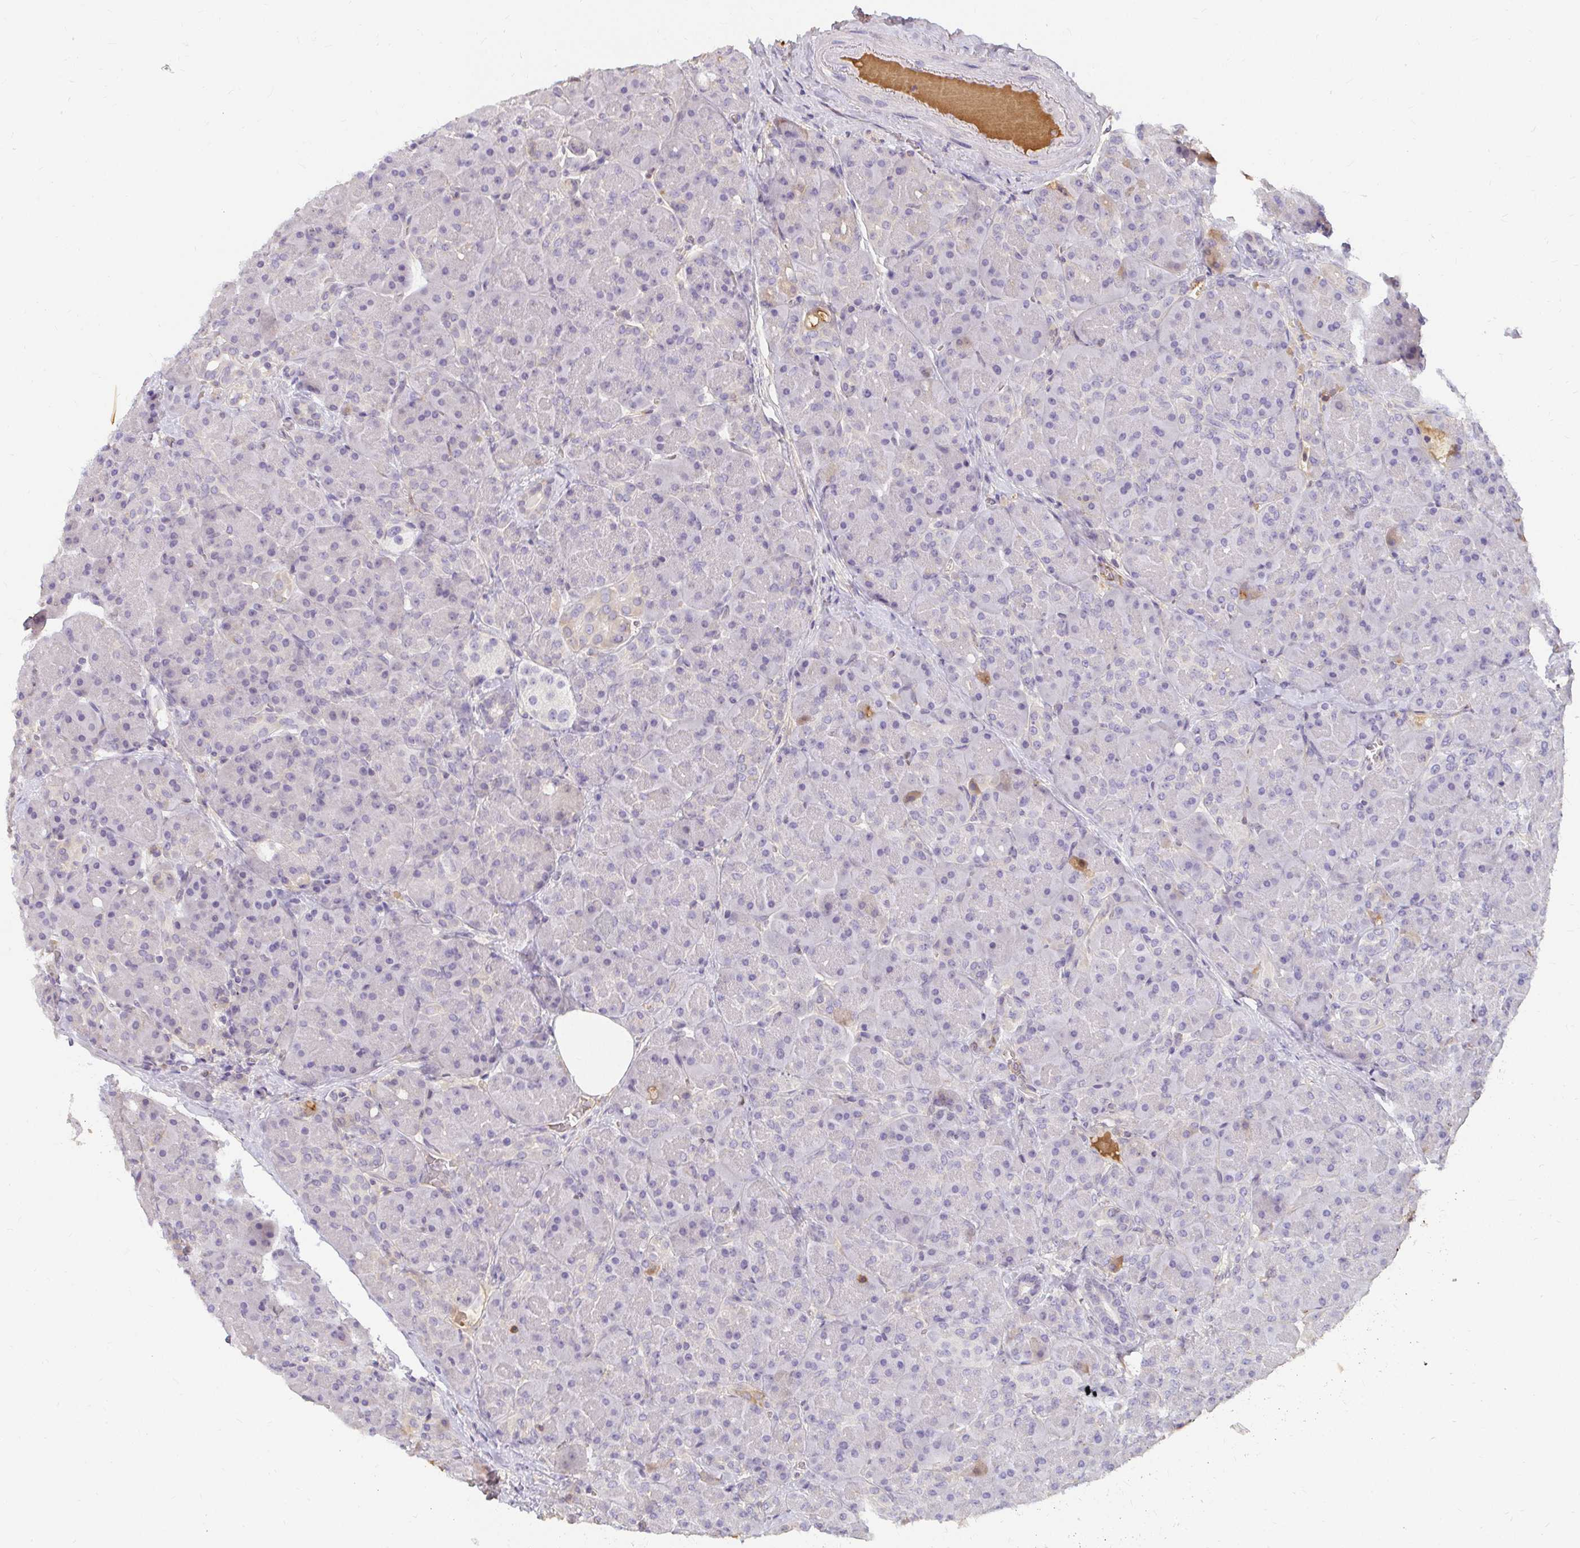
{"staining": {"intensity": "negative", "quantity": "none", "location": "none"}, "tissue": "pancreas", "cell_type": "Exocrine glandular cells", "image_type": "normal", "snomed": [{"axis": "morphology", "description": "Normal tissue, NOS"}, {"axis": "topography", "description": "Pancreas"}], "caption": "A high-resolution micrograph shows immunohistochemistry staining of normal pancreas, which exhibits no significant expression in exocrine glandular cells. (DAB immunohistochemistry (IHC) with hematoxylin counter stain).", "gene": "LOXL4", "patient": {"sex": "male", "age": 55}}